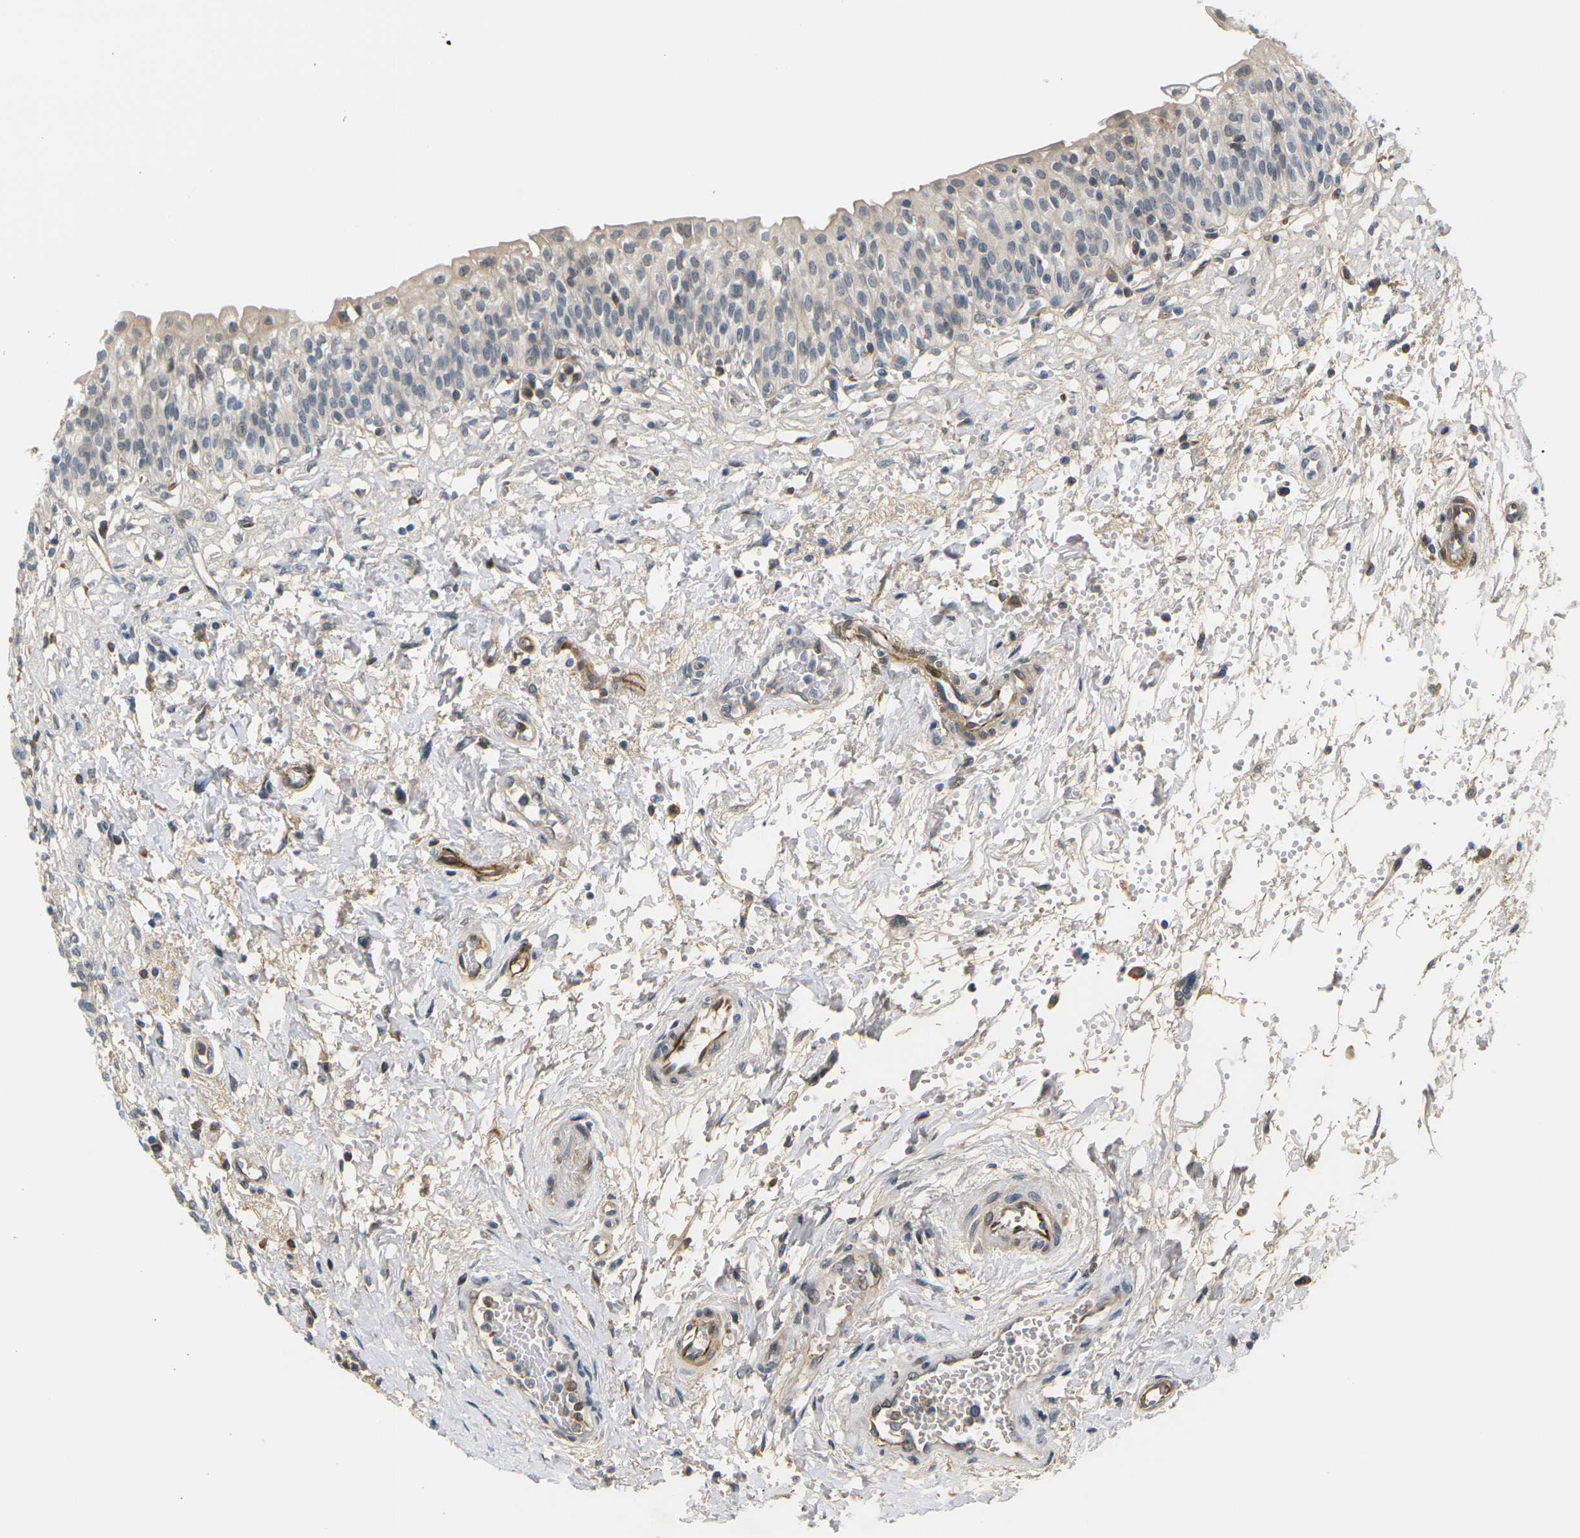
{"staining": {"intensity": "moderate", "quantity": "25%-75%", "location": "cytoplasmic/membranous,nuclear"}, "tissue": "urinary bladder", "cell_type": "Urothelial cells", "image_type": "normal", "snomed": [{"axis": "morphology", "description": "Normal tissue, NOS"}, {"axis": "topography", "description": "Urinary bladder"}], "caption": "Urinary bladder stained with immunohistochemistry (IHC) demonstrates moderate cytoplasmic/membranous,nuclear positivity in approximately 25%-75% of urothelial cells.", "gene": "PKP2", "patient": {"sex": "male", "age": 55}}